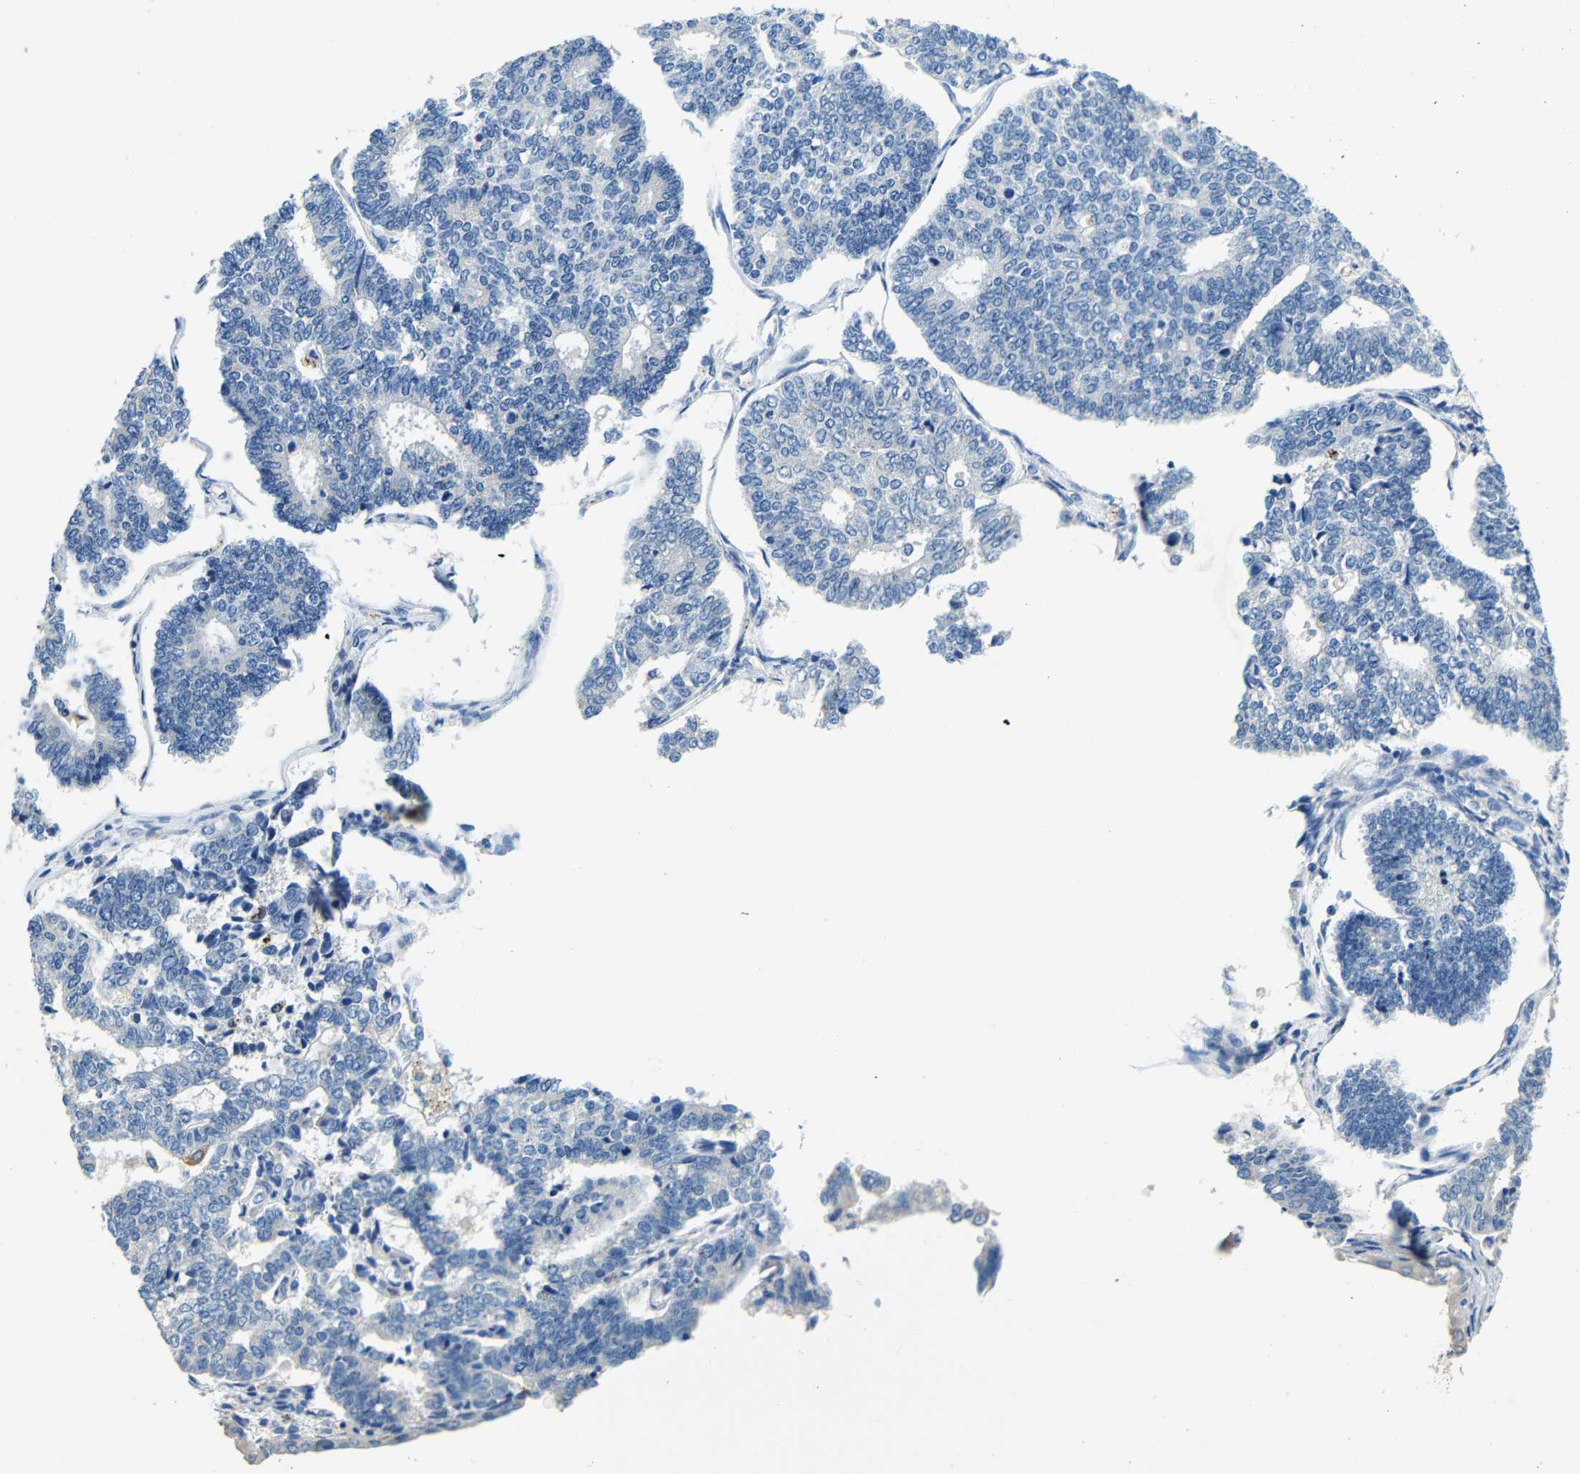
{"staining": {"intensity": "negative", "quantity": "none", "location": "none"}, "tissue": "endometrial cancer", "cell_type": "Tumor cells", "image_type": "cancer", "snomed": [{"axis": "morphology", "description": "Adenocarcinoma, NOS"}, {"axis": "topography", "description": "Endometrium"}], "caption": "A photomicrograph of human adenocarcinoma (endometrial) is negative for staining in tumor cells.", "gene": "FMO5", "patient": {"sex": "female", "age": 70}}